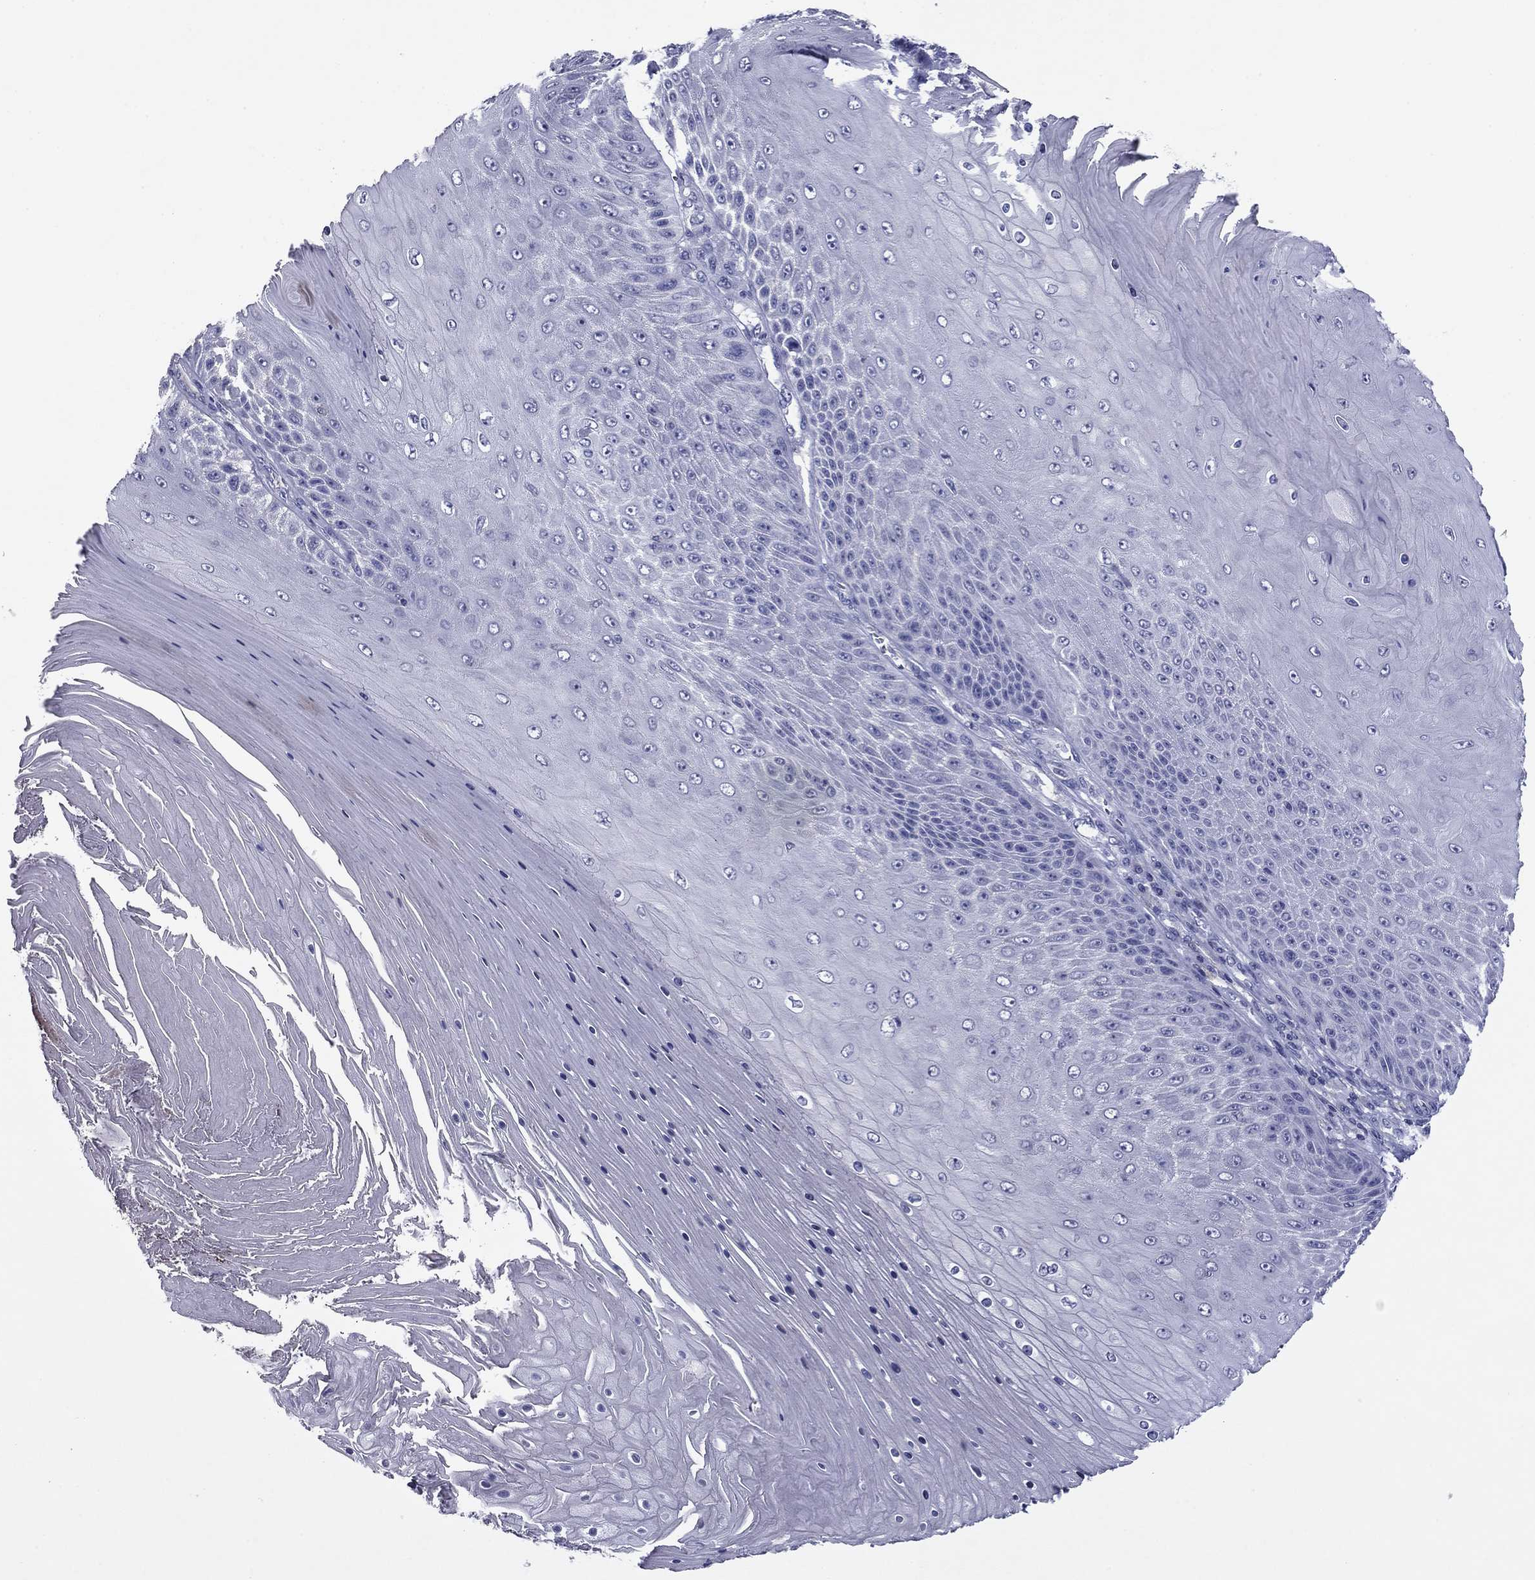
{"staining": {"intensity": "negative", "quantity": "none", "location": "none"}, "tissue": "skin cancer", "cell_type": "Tumor cells", "image_type": "cancer", "snomed": [{"axis": "morphology", "description": "Squamous cell carcinoma, NOS"}, {"axis": "topography", "description": "Skin"}], "caption": "Tumor cells are negative for protein expression in human skin cancer (squamous cell carcinoma).", "gene": "CFAP119", "patient": {"sex": "male", "age": 62}}